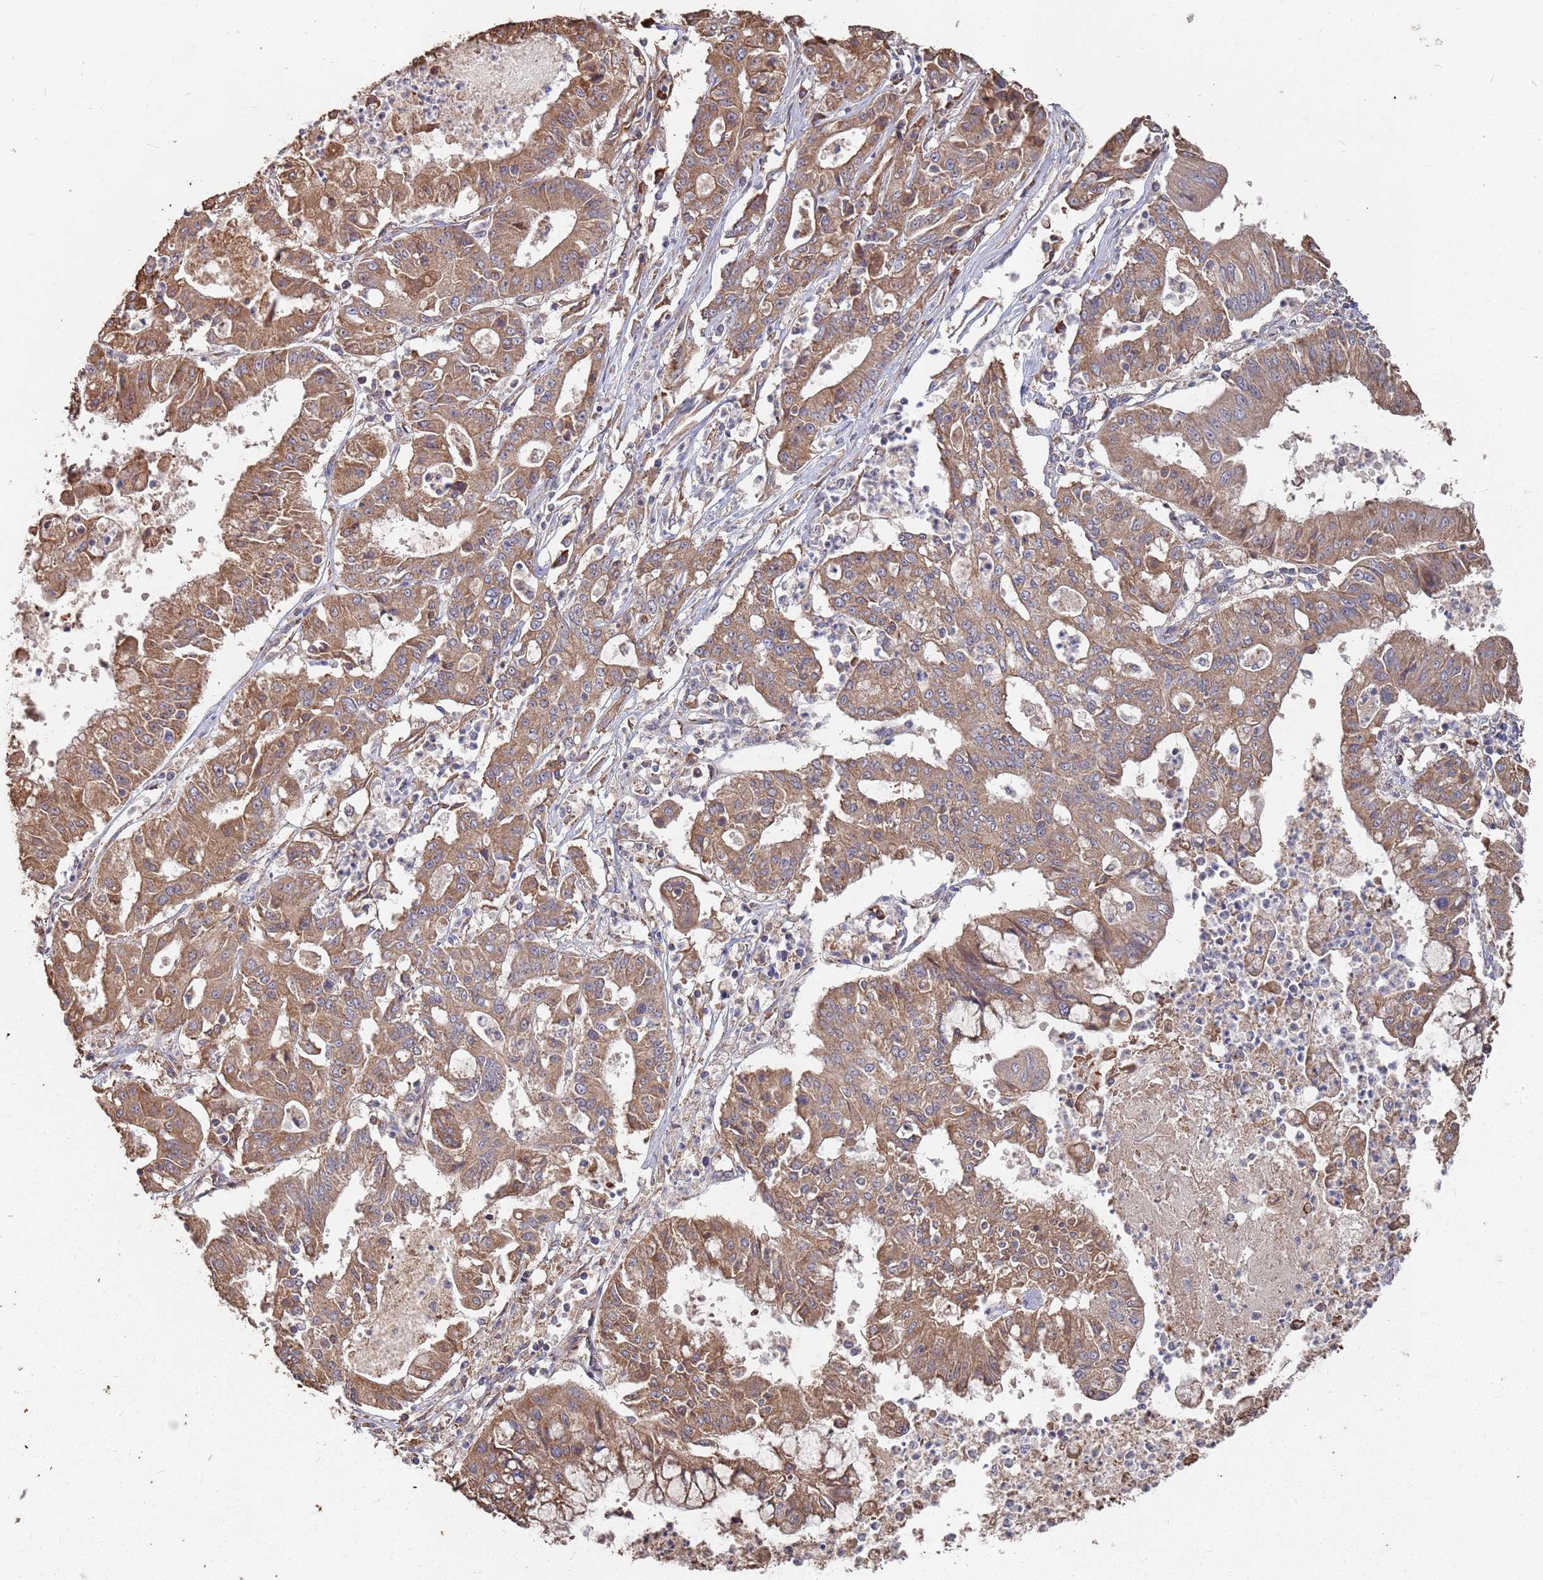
{"staining": {"intensity": "moderate", "quantity": ">75%", "location": "cytoplasmic/membranous"}, "tissue": "ovarian cancer", "cell_type": "Tumor cells", "image_type": "cancer", "snomed": [{"axis": "morphology", "description": "Cystadenocarcinoma, mucinous, NOS"}, {"axis": "topography", "description": "Ovary"}], "caption": "Ovarian cancer (mucinous cystadenocarcinoma) tissue exhibits moderate cytoplasmic/membranous positivity in about >75% of tumor cells, visualized by immunohistochemistry. (Stains: DAB in brown, nuclei in blue, Microscopy: brightfield microscopy at high magnification).", "gene": "ATG5", "patient": {"sex": "female", "age": 70}}